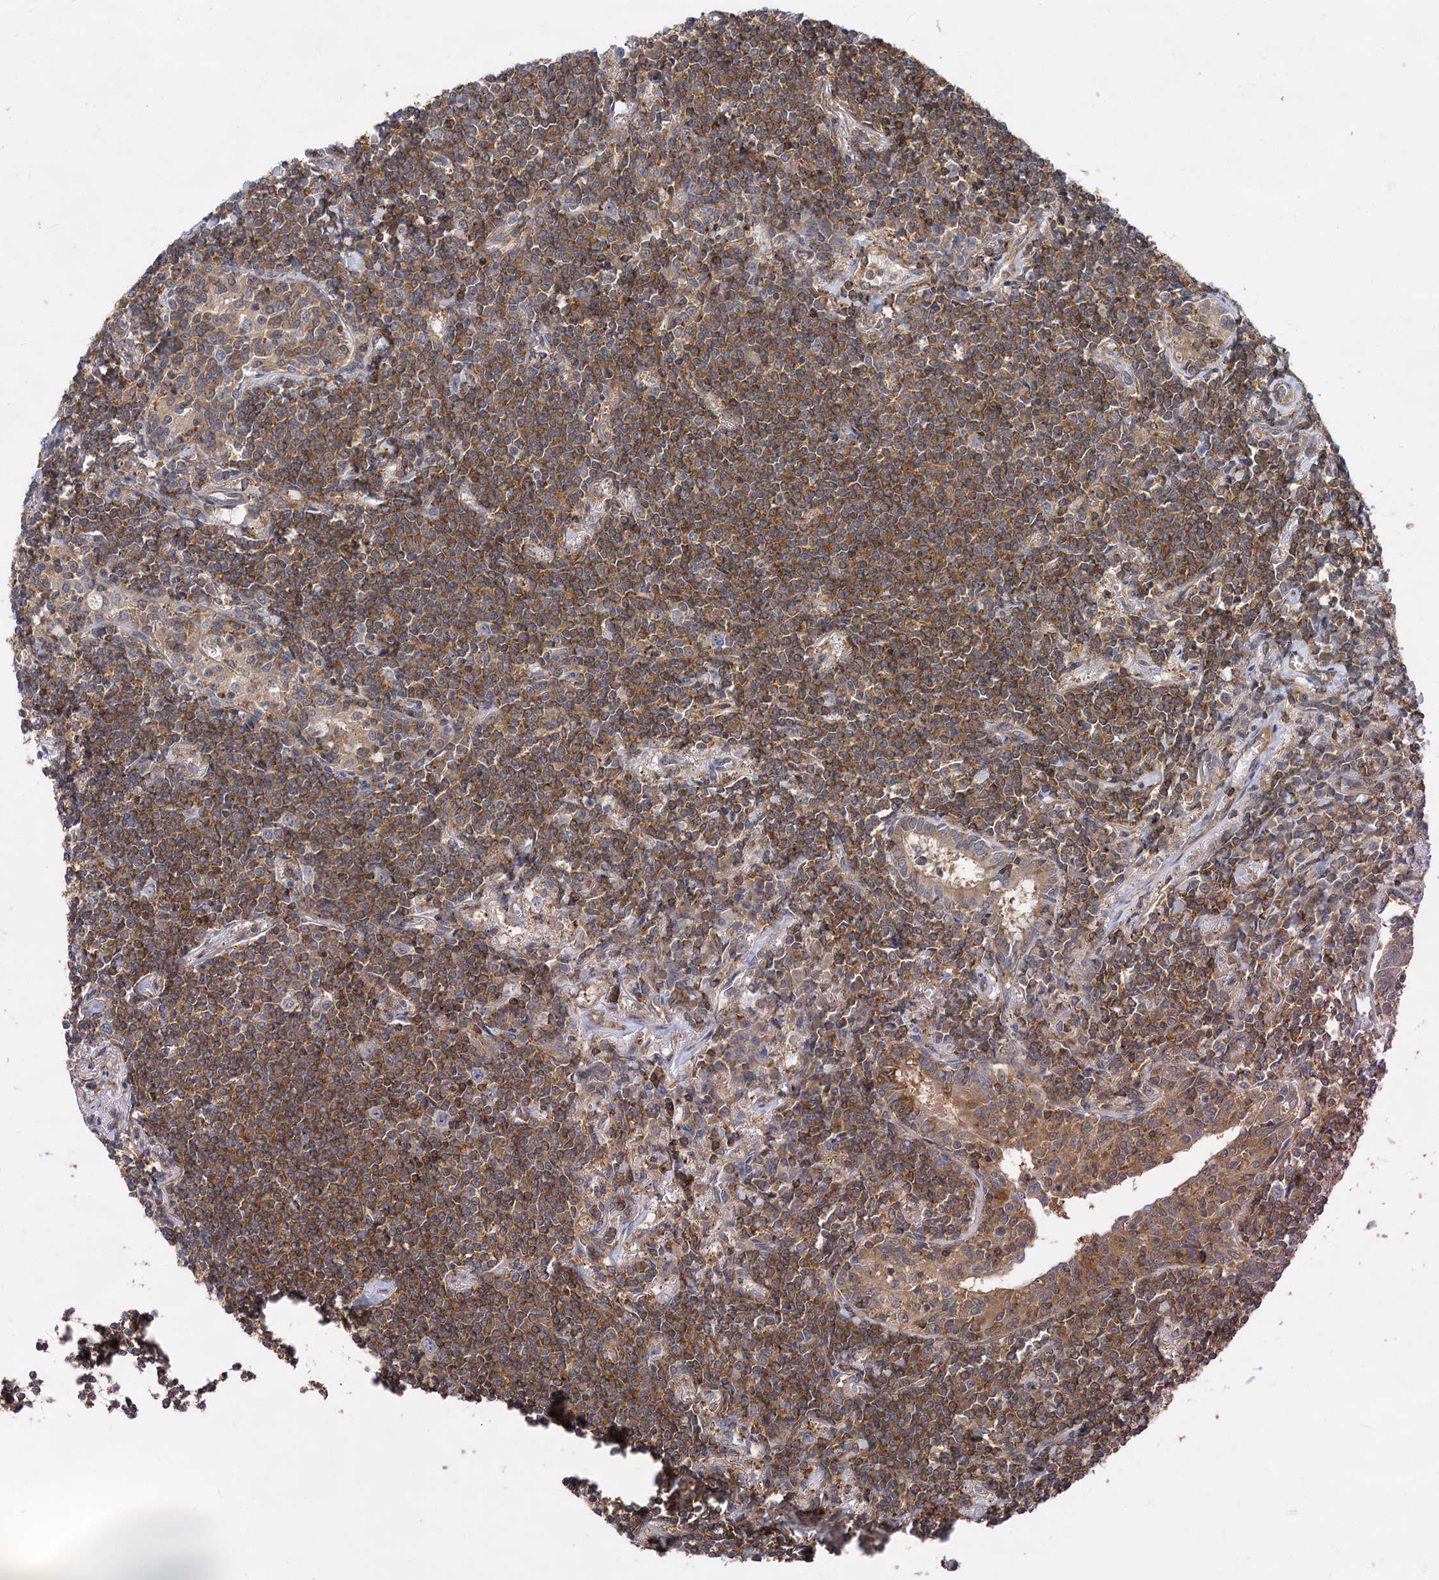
{"staining": {"intensity": "moderate", "quantity": ">75%", "location": "cytoplasmic/membranous"}, "tissue": "lymphoma", "cell_type": "Tumor cells", "image_type": "cancer", "snomed": [{"axis": "morphology", "description": "Malignant lymphoma, non-Hodgkin's type, Low grade"}, {"axis": "topography", "description": "Lung"}], "caption": "Immunohistochemistry micrograph of malignant lymphoma, non-Hodgkin's type (low-grade) stained for a protein (brown), which displays medium levels of moderate cytoplasmic/membranous expression in about >75% of tumor cells.", "gene": "PACS1", "patient": {"sex": "female", "age": 71}}